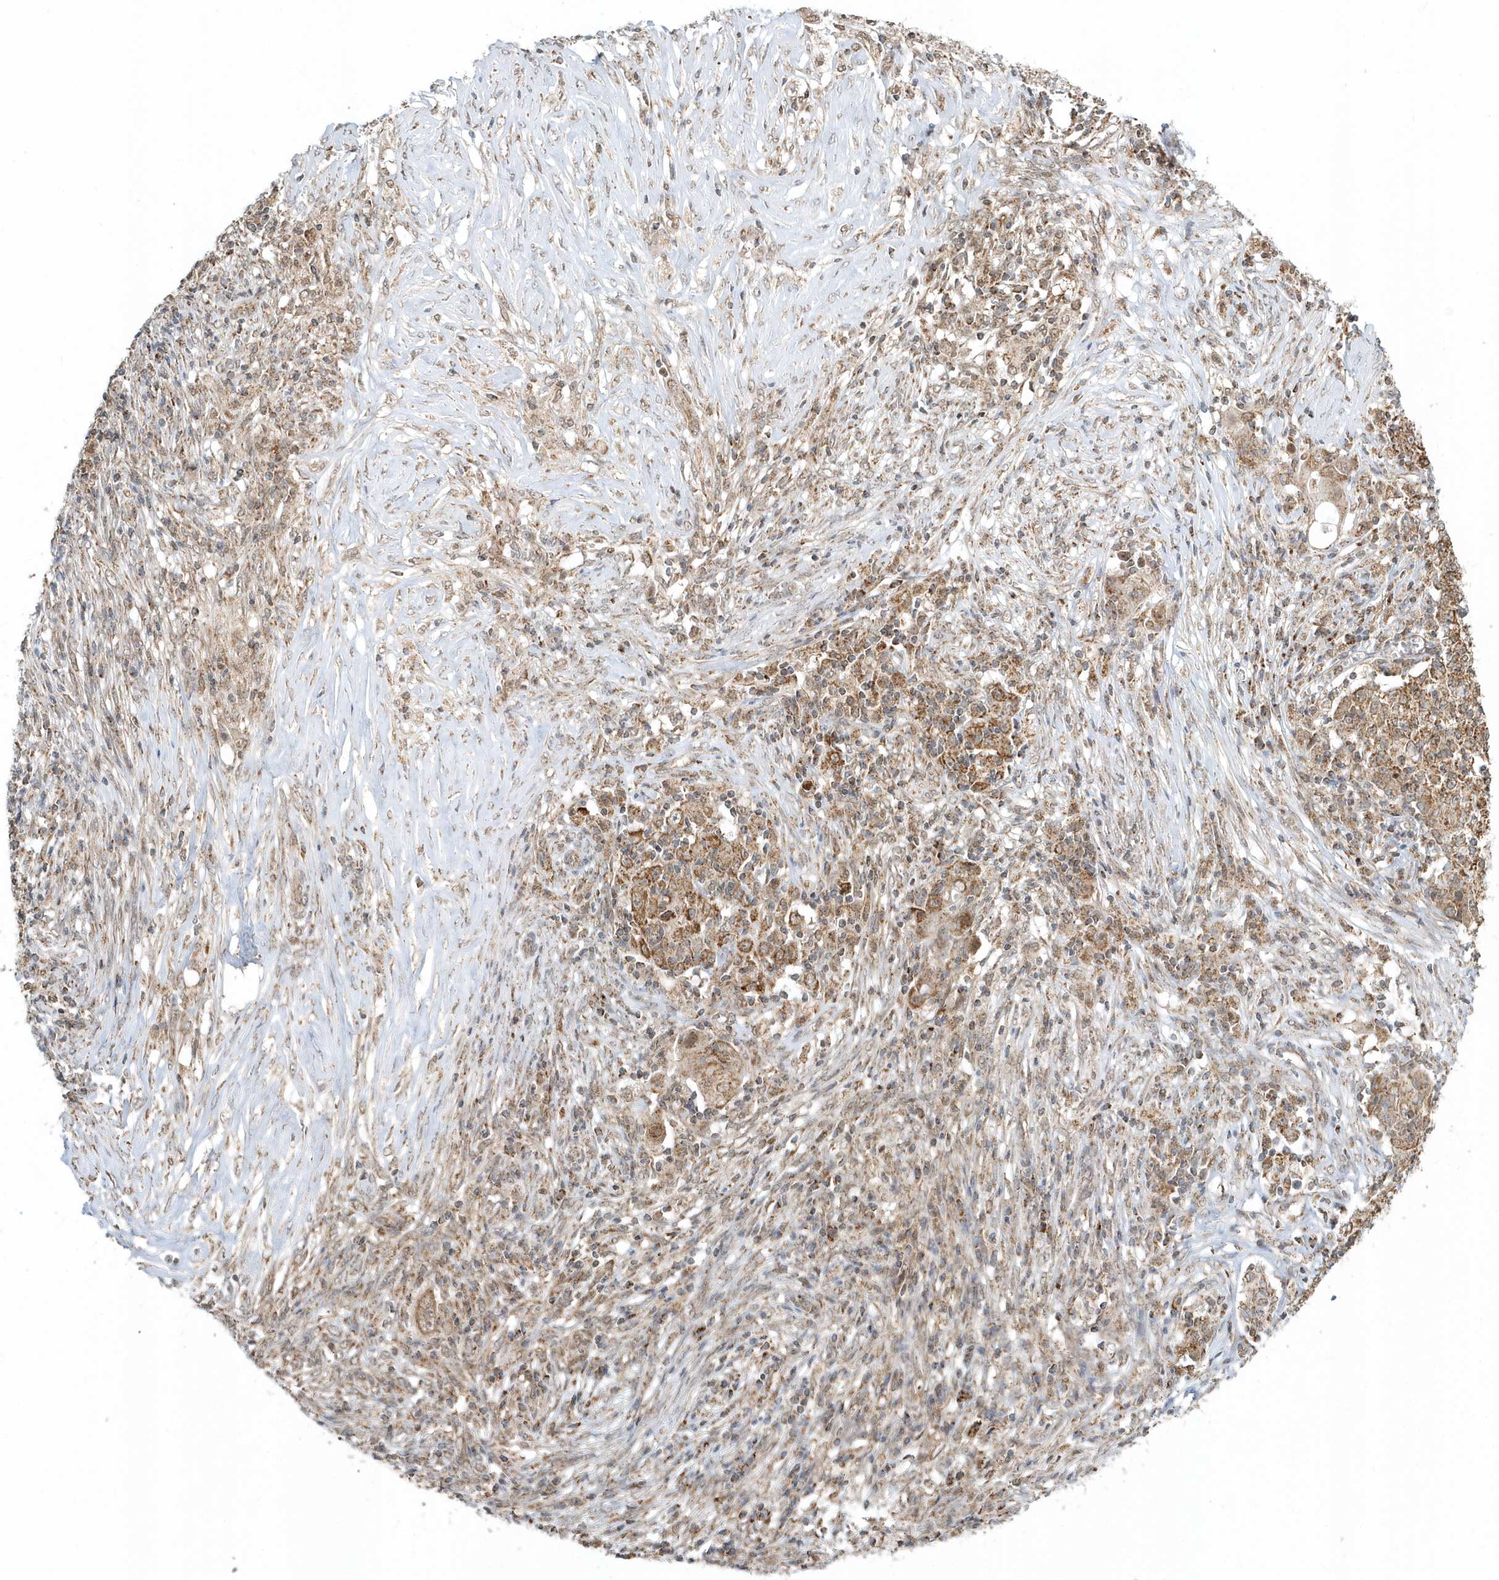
{"staining": {"intensity": "moderate", "quantity": ">75%", "location": "cytoplasmic/membranous"}, "tissue": "ovarian cancer", "cell_type": "Tumor cells", "image_type": "cancer", "snomed": [{"axis": "morphology", "description": "Carcinoma, endometroid"}, {"axis": "topography", "description": "Ovary"}], "caption": "Tumor cells display medium levels of moderate cytoplasmic/membranous expression in approximately >75% of cells in ovarian cancer.", "gene": "PSMD6", "patient": {"sex": "female", "age": 42}}